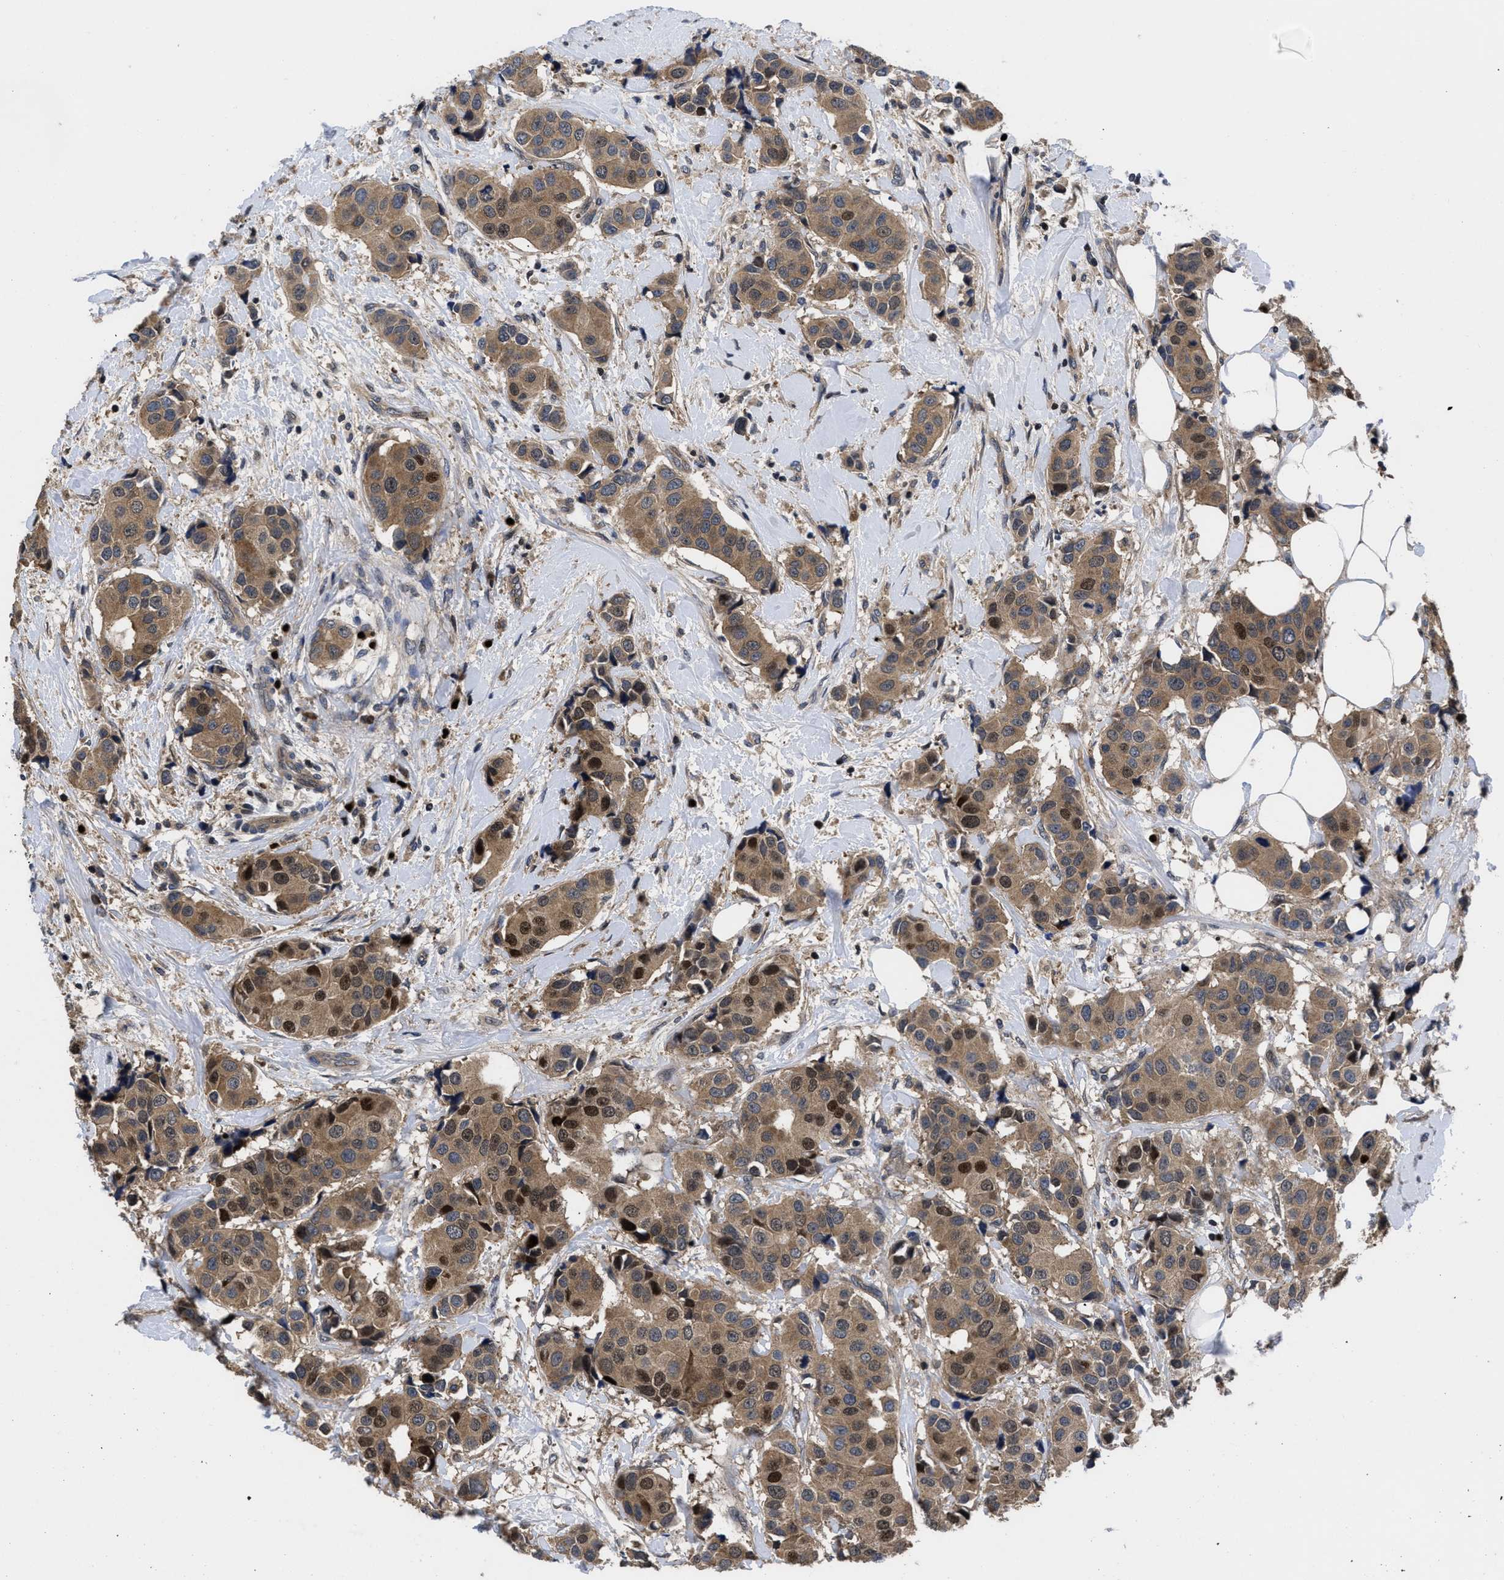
{"staining": {"intensity": "moderate", "quantity": ">75%", "location": "cytoplasmic/membranous,nuclear"}, "tissue": "breast cancer", "cell_type": "Tumor cells", "image_type": "cancer", "snomed": [{"axis": "morphology", "description": "Normal tissue, NOS"}, {"axis": "morphology", "description": "Duct carcinoma"}, {"axis": "topography", "description": "Breast"}], "caption": "Breast cancer (intraductal carcinoma) stained for a protein exhibits moderate cytoplasmic/membranous and nuclear positivity in tumor cells.", "gene": "FAM200A", "patient": {"sex": "female", "age": 39}}